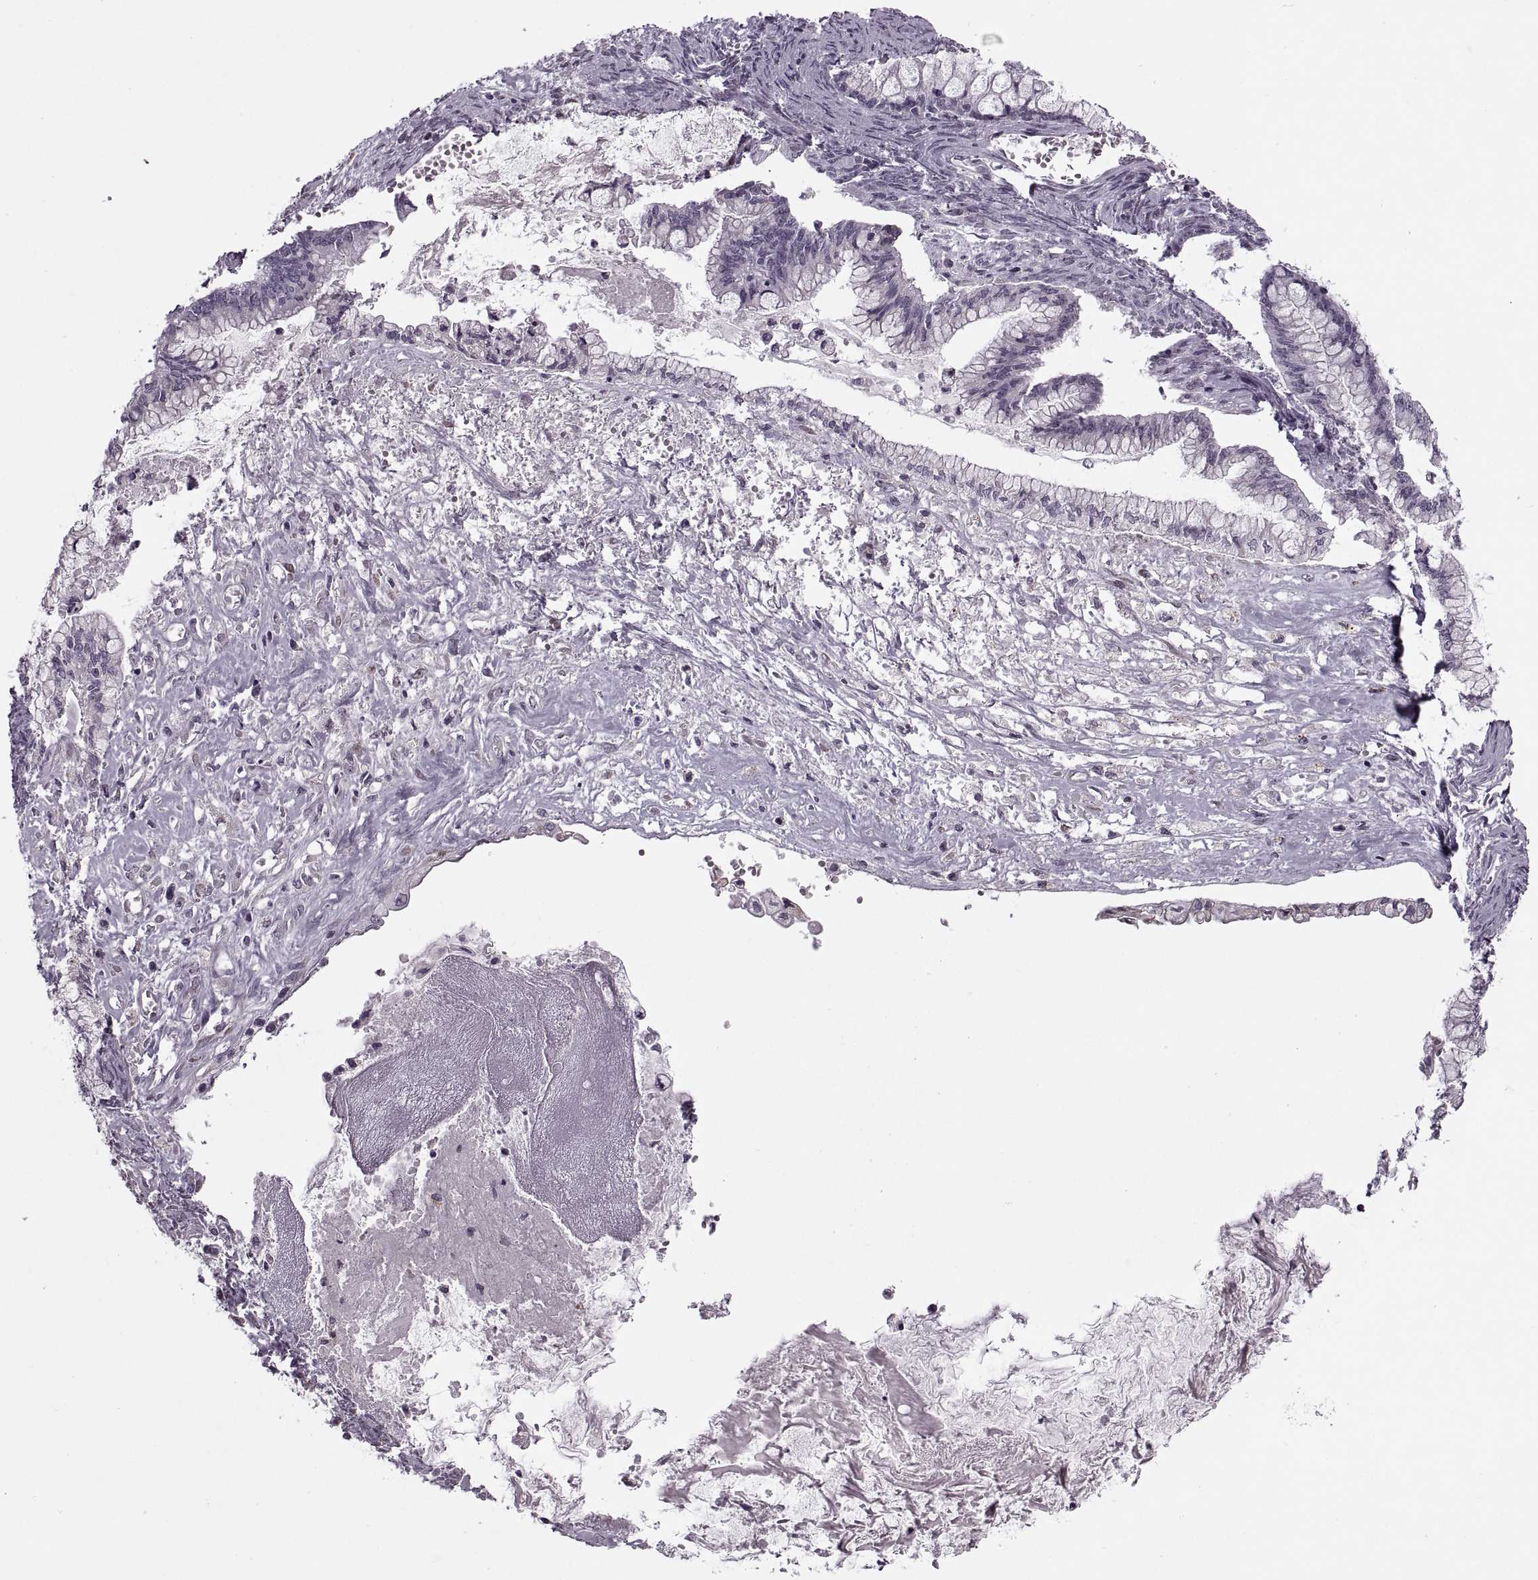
{"staining": {"intensity": "negative", "quantity": "none", "location": "none"}, "tissue": "ovarian cancer", "cell_type": "Tumor cells", "image_type": "cancer", "snomed": [{"axis": "morphology", "description": "Cystadenocarcinoma, mucinous, NOS"}, {"axis": "topography", "description": "Ovary"}], "caption": "Immunohistochemical staining of human ovarian mucinous cystadenocarcinoma exhibits no significant positivity in tumor cells. (Stains: DAB immunohistochemistry with hematoxylin counter stain, Microscopy: brightfield microscopy at high magnification).", "gene": "PRSS37", "patient": {"sex": "female", "age": 67}}